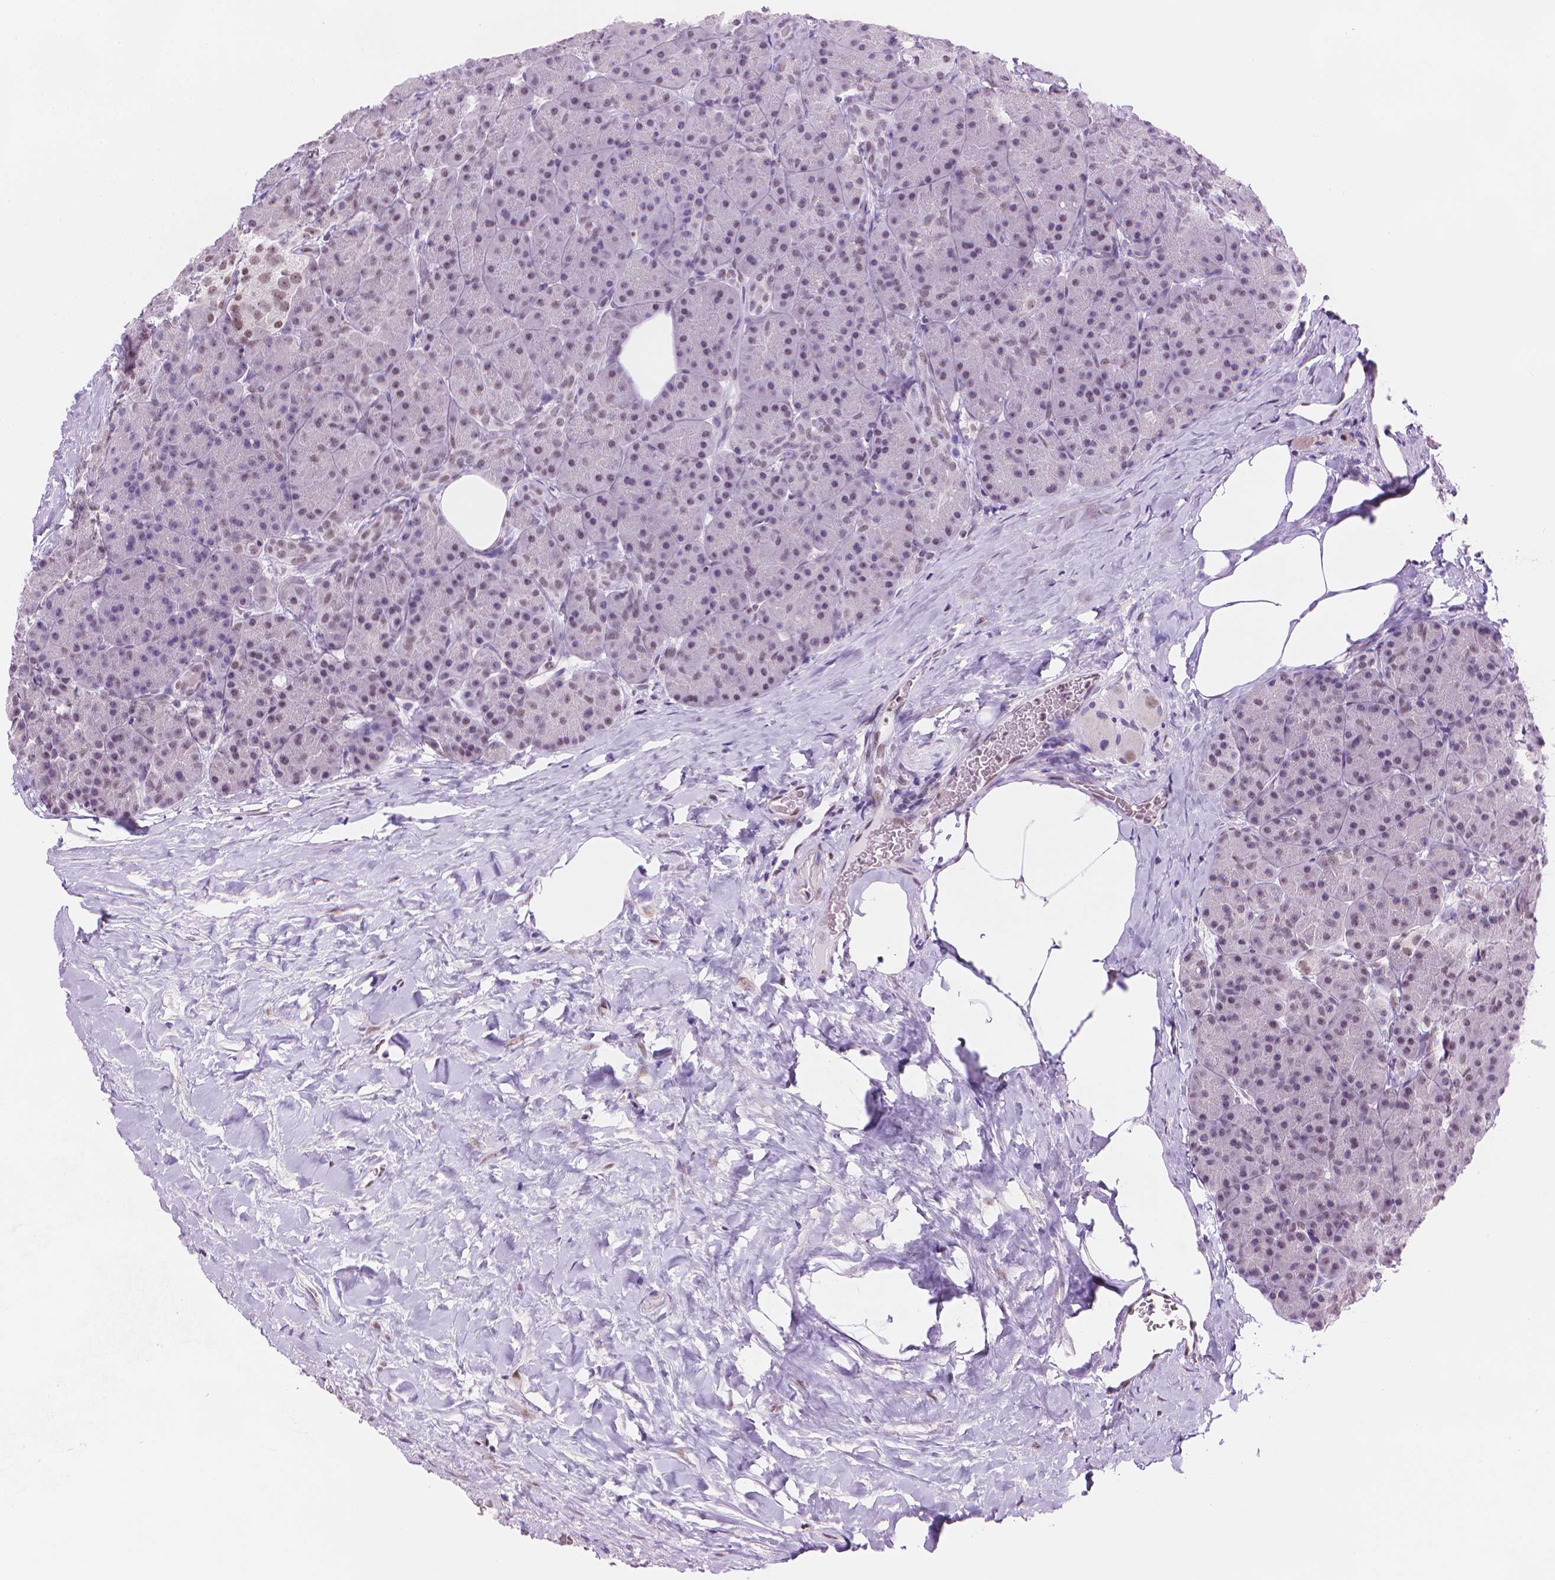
{"staining": {"intensity": "moderate", "quantity": "25%-75%", "location": "nuclear"}, "tissue": "pancreas", "cell_type": "Exocrine glandular cells", "image_type": "normal", "snomed": [{"axis": "morphology", "description": "Normal tissue, NOS"}, {"axis": "topography", "description": "Pancreas"}], "caption": "Protein staining of benign pancreas reveals moderate nuclear staining in approximately 25%-75% of exocrine glandular cells.", "gene": "UBN1", "patient": {"sex": "male", "age": 57}}